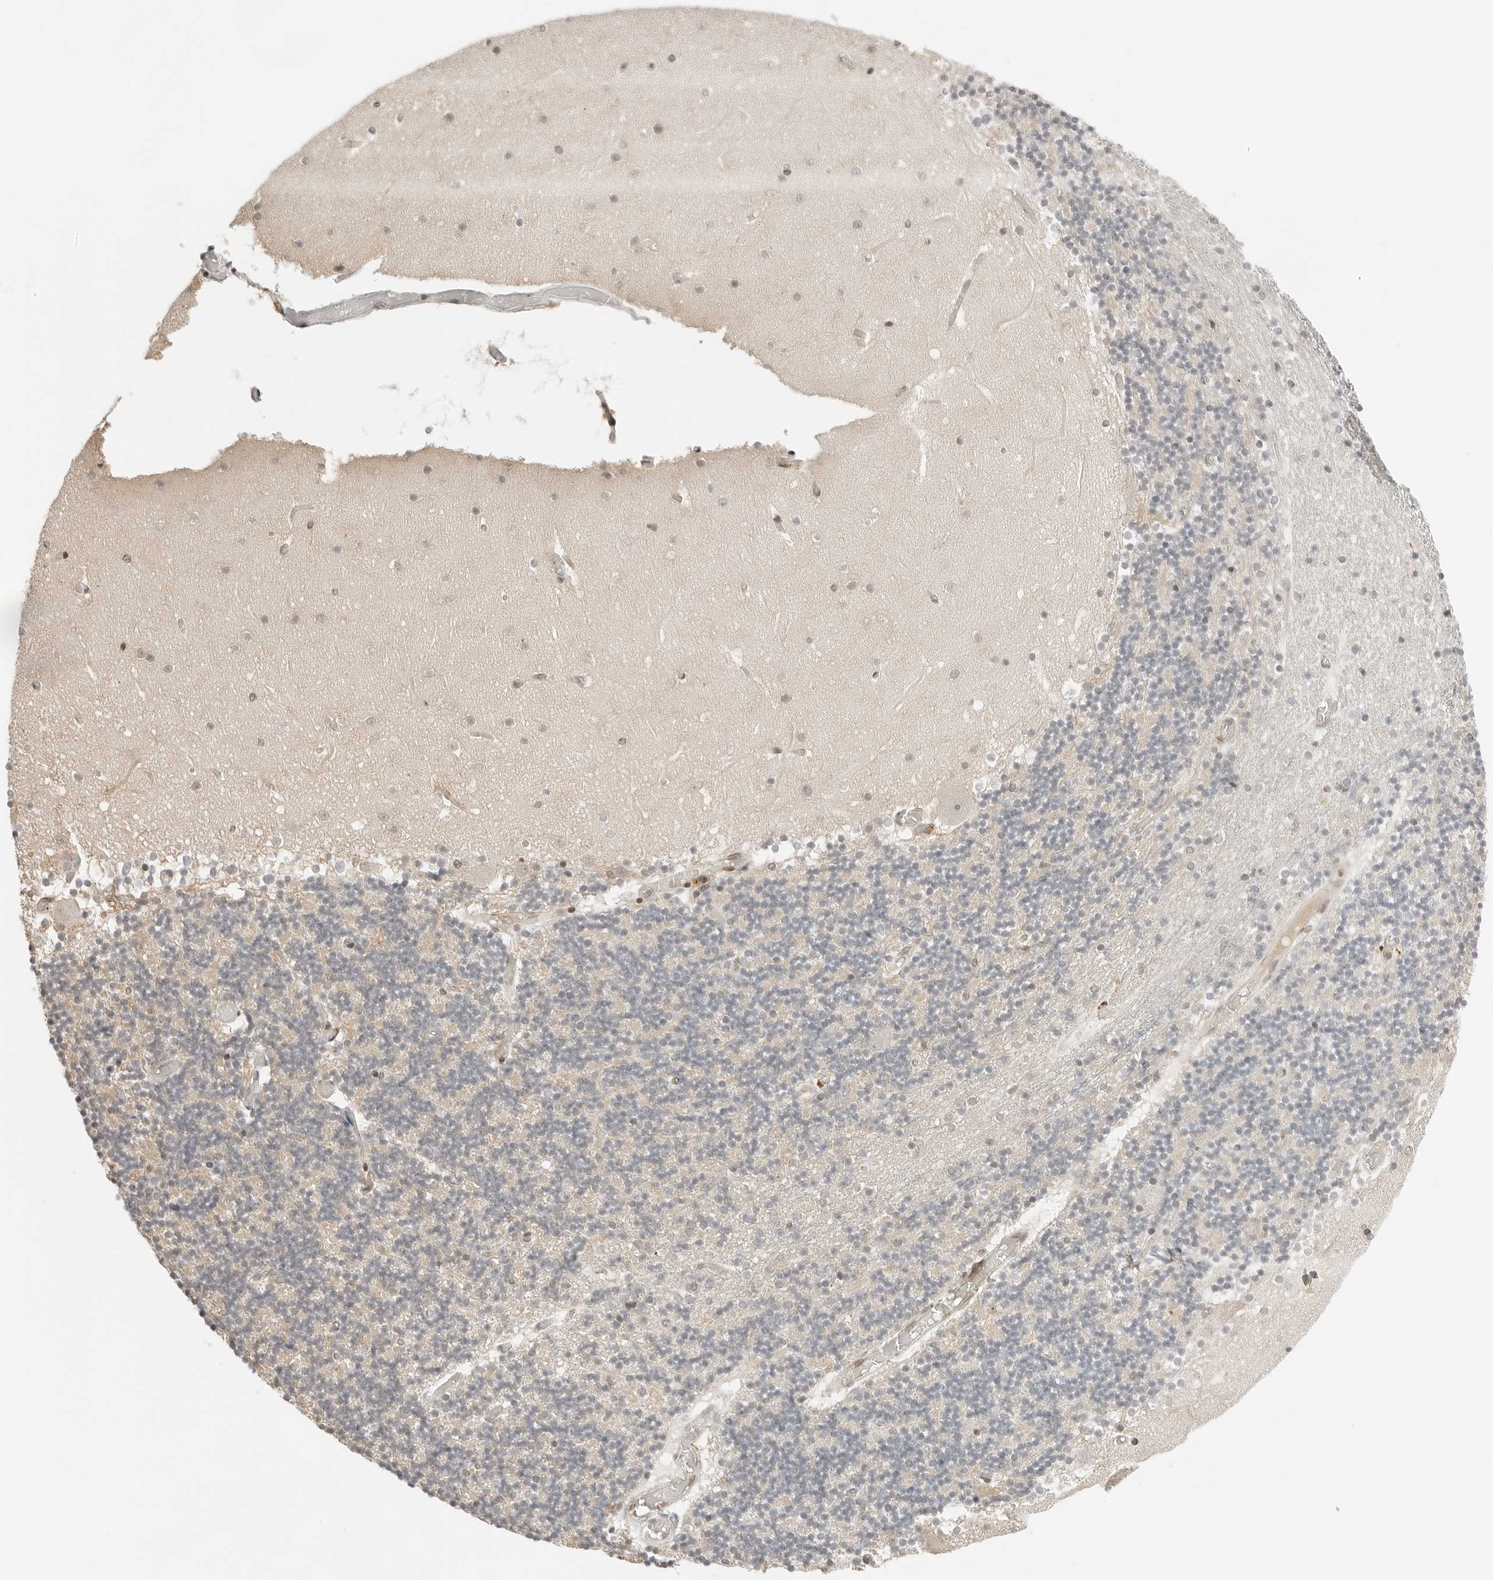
{"staining": {"intensity": "weak", "quantity": "<25%", "location": "nuclear"}, "tissue": "cerebellum", "cell_type": "Cells in granular layer", "image_type": "normal", "snomed": [{"axis": "morphology", "description": "Normal tissue, NOS"}, {"axis": "topography", "description": "Cerebellum"}], "caption": "The photomicrograph shows no staining of cells in granular layer in benign cerebellum.", "gene": "CRTC2", "patient": {"sex": "female", "age": 28}}